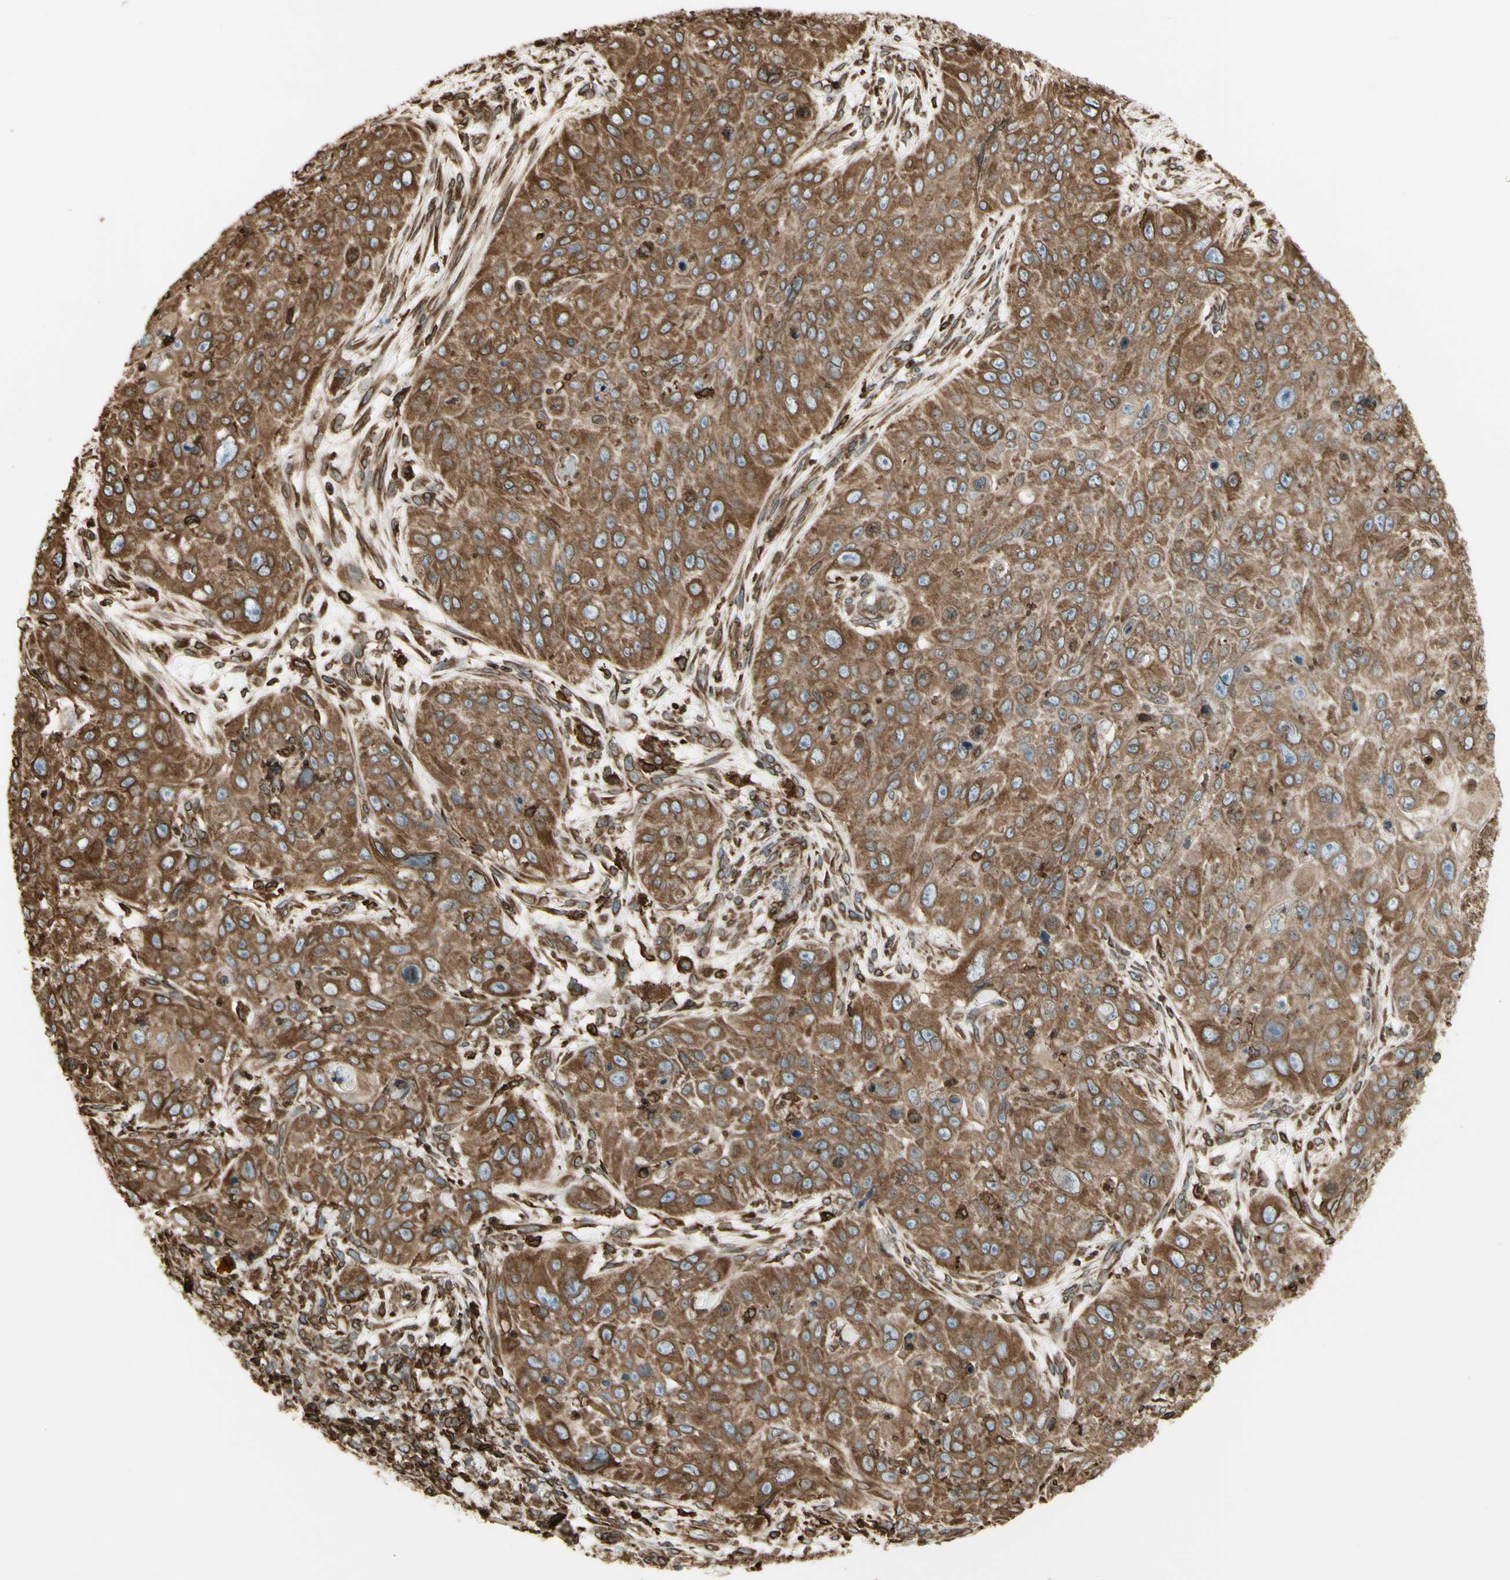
{"staining": {"intensity": "moderate", "quantity": ">75%", "location": "cytoplasmic/membranous"}, "tissue": "skin cancer", "cell_type": "Tumor cells", "image_type": "cancer", "snomed": [{"axis": "morphology", "description": "Squamous cell carcinoma, NOS"}, {"axis": "topography", "description": "Skin"}], "caption": "Immunohistochemical staining of human skin cancer (squamous cell carcinoma) demonstrates medium levels of moderate cytoplasmic/membranous positivity in about >75% of tumor cells. The staining was performed using DAB to visualize the protein expression in brown, while the nuclei were stained in blue with hematoxylin (Magnification: 20x).", "gene": "CANX", "patient": {"sex": "female", "age": 80}}